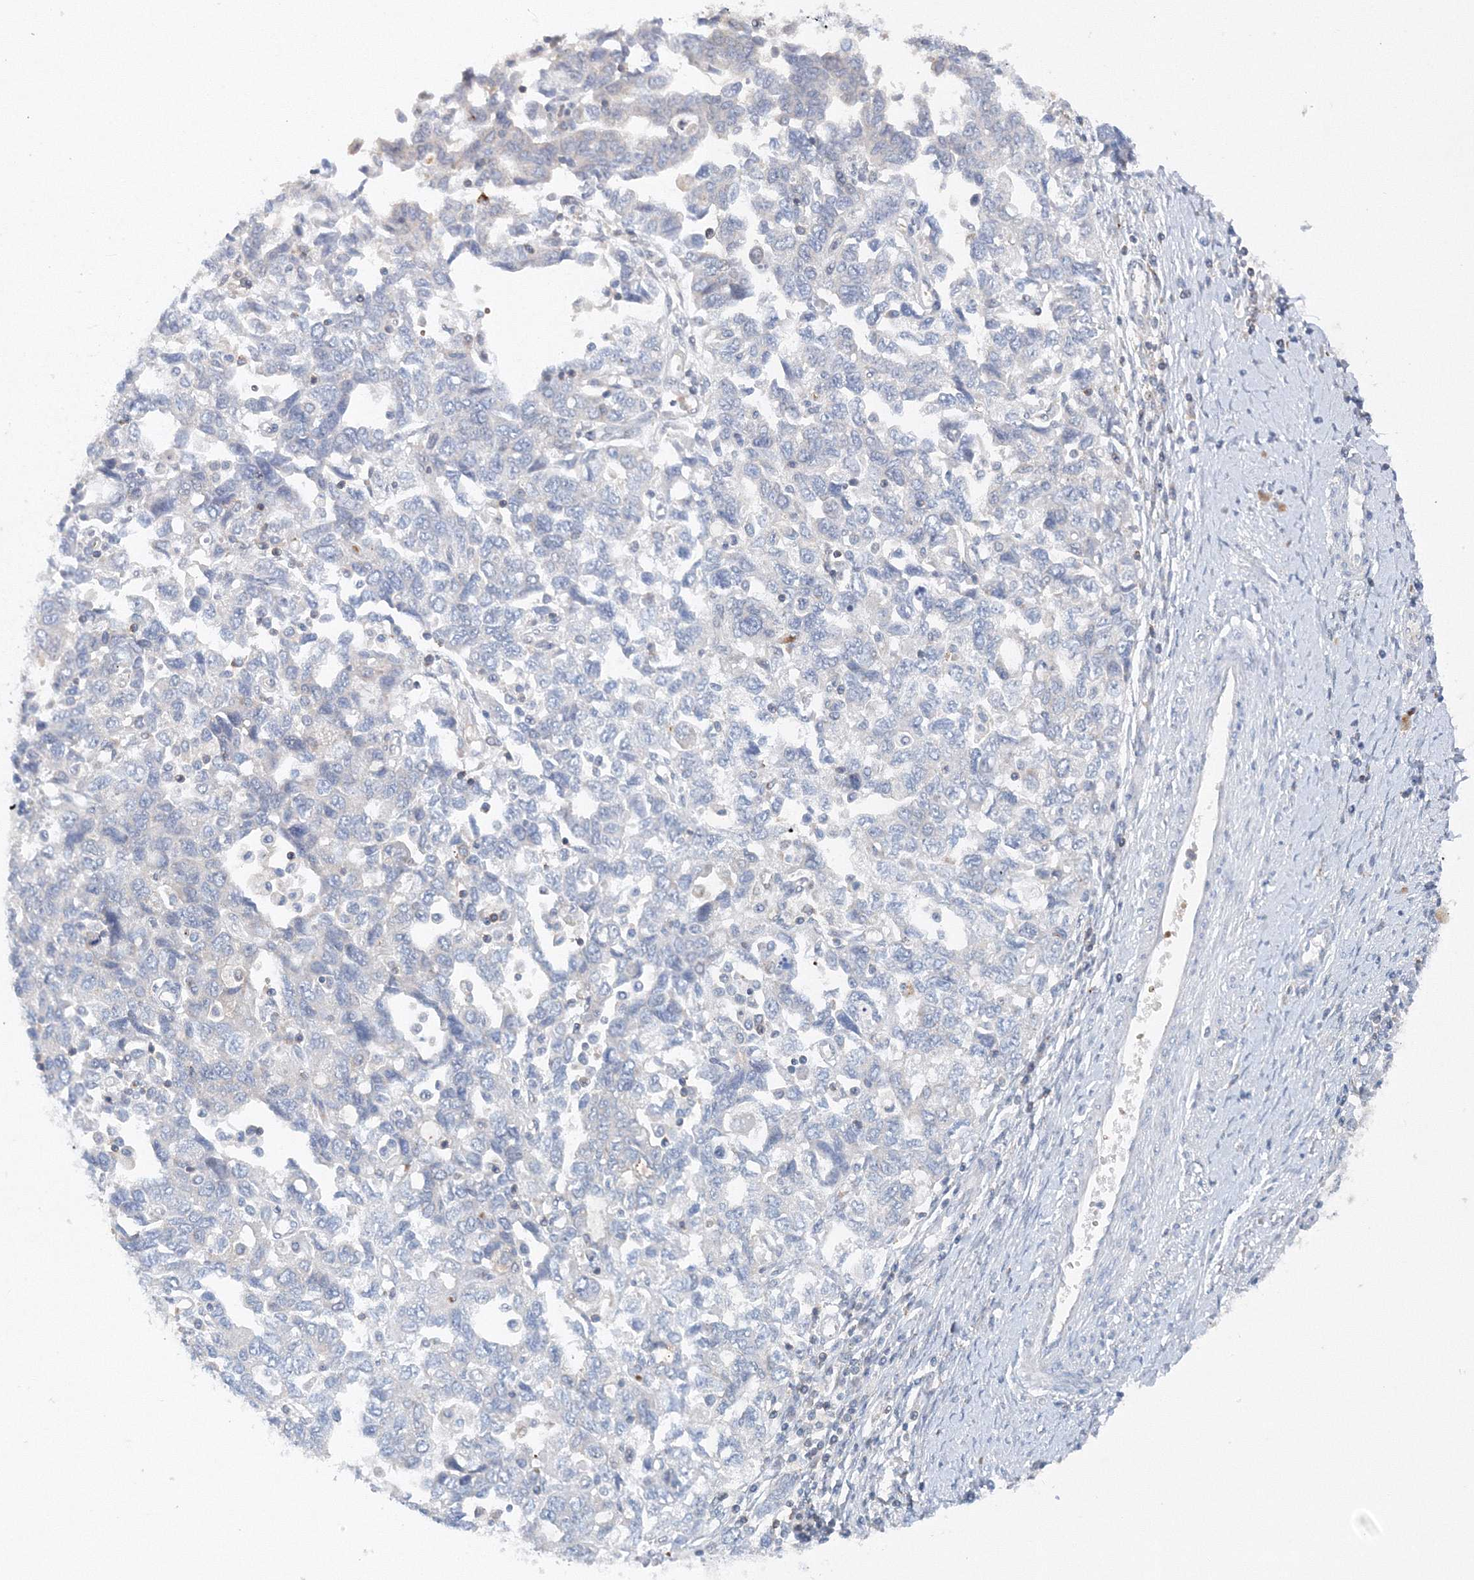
{"staining": {"intensity": "negative", "quantity": "none", "location": "none"}, "tissue": "ovarian cancer", "cell_type": "Tumor cells", "image_type": "cancer", "snomed": [{"axis": "morphology", "description": "Carcinoma, NOS"}, {"axis": "morphology", "description": "Cystadenocarcinoma, serous, NOS"}, {"axis": "topography", "description": "Ovary"}], "caption": "This photomicrograph is of ovarian serous cystadenocarcinoma stained with IHC to label a protein in brown with the nuclei are counter-stained blue. There is no staining in tumor cells. The staining is performed using DAB brown chromogen with nuclei counter-stained in using hematoxylin.", "gene": "SH3BP5", "patient": {"sex": "female", "age": 69}}